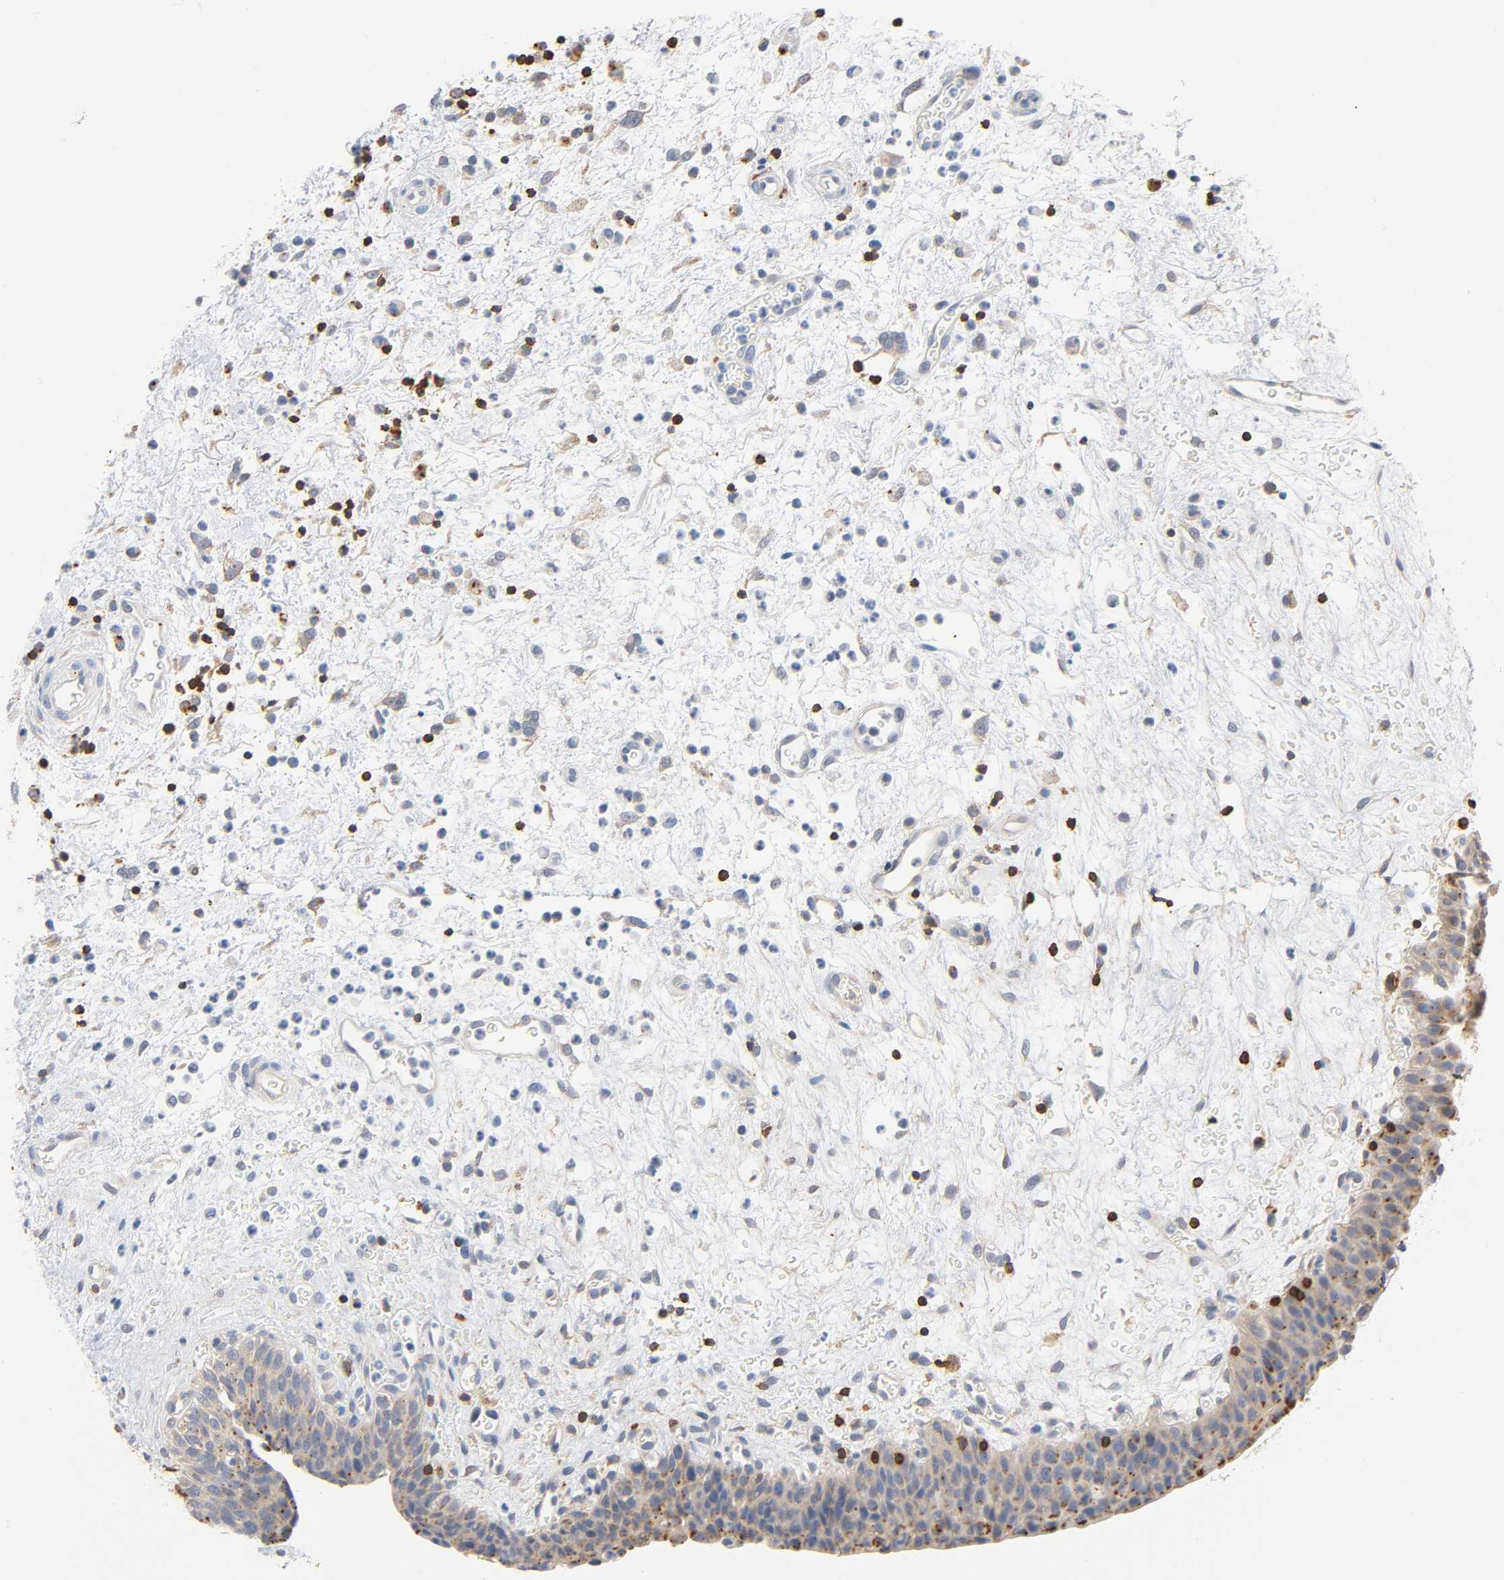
{"staining": {"intensity": "moderate", "quantity": ">75%", "location": "cytoplasmic/membranous"}, "tissue": "urinary bladder", "cell_type": "Urothelial cells", "image_type": "normal", "snomed": [{"axis": "morphology", "description": "Normal tissue, NOS"}, {"axis": "morphology", "description": "Dysplasia, NOS"}, {"axis": "topography", "description": "Urinary bladder"}], "caption": "The immunohistochemical stain highlights moderate cytoplasmic/membranous positivity in urothelial cells of benign urinary bladder. (DAB (3,3'-diaminobenzidine) IHC with brightfield microscopy, high magnification).", "gene": "UCKL1", "patient": {"sex": "male", "age": 35}}